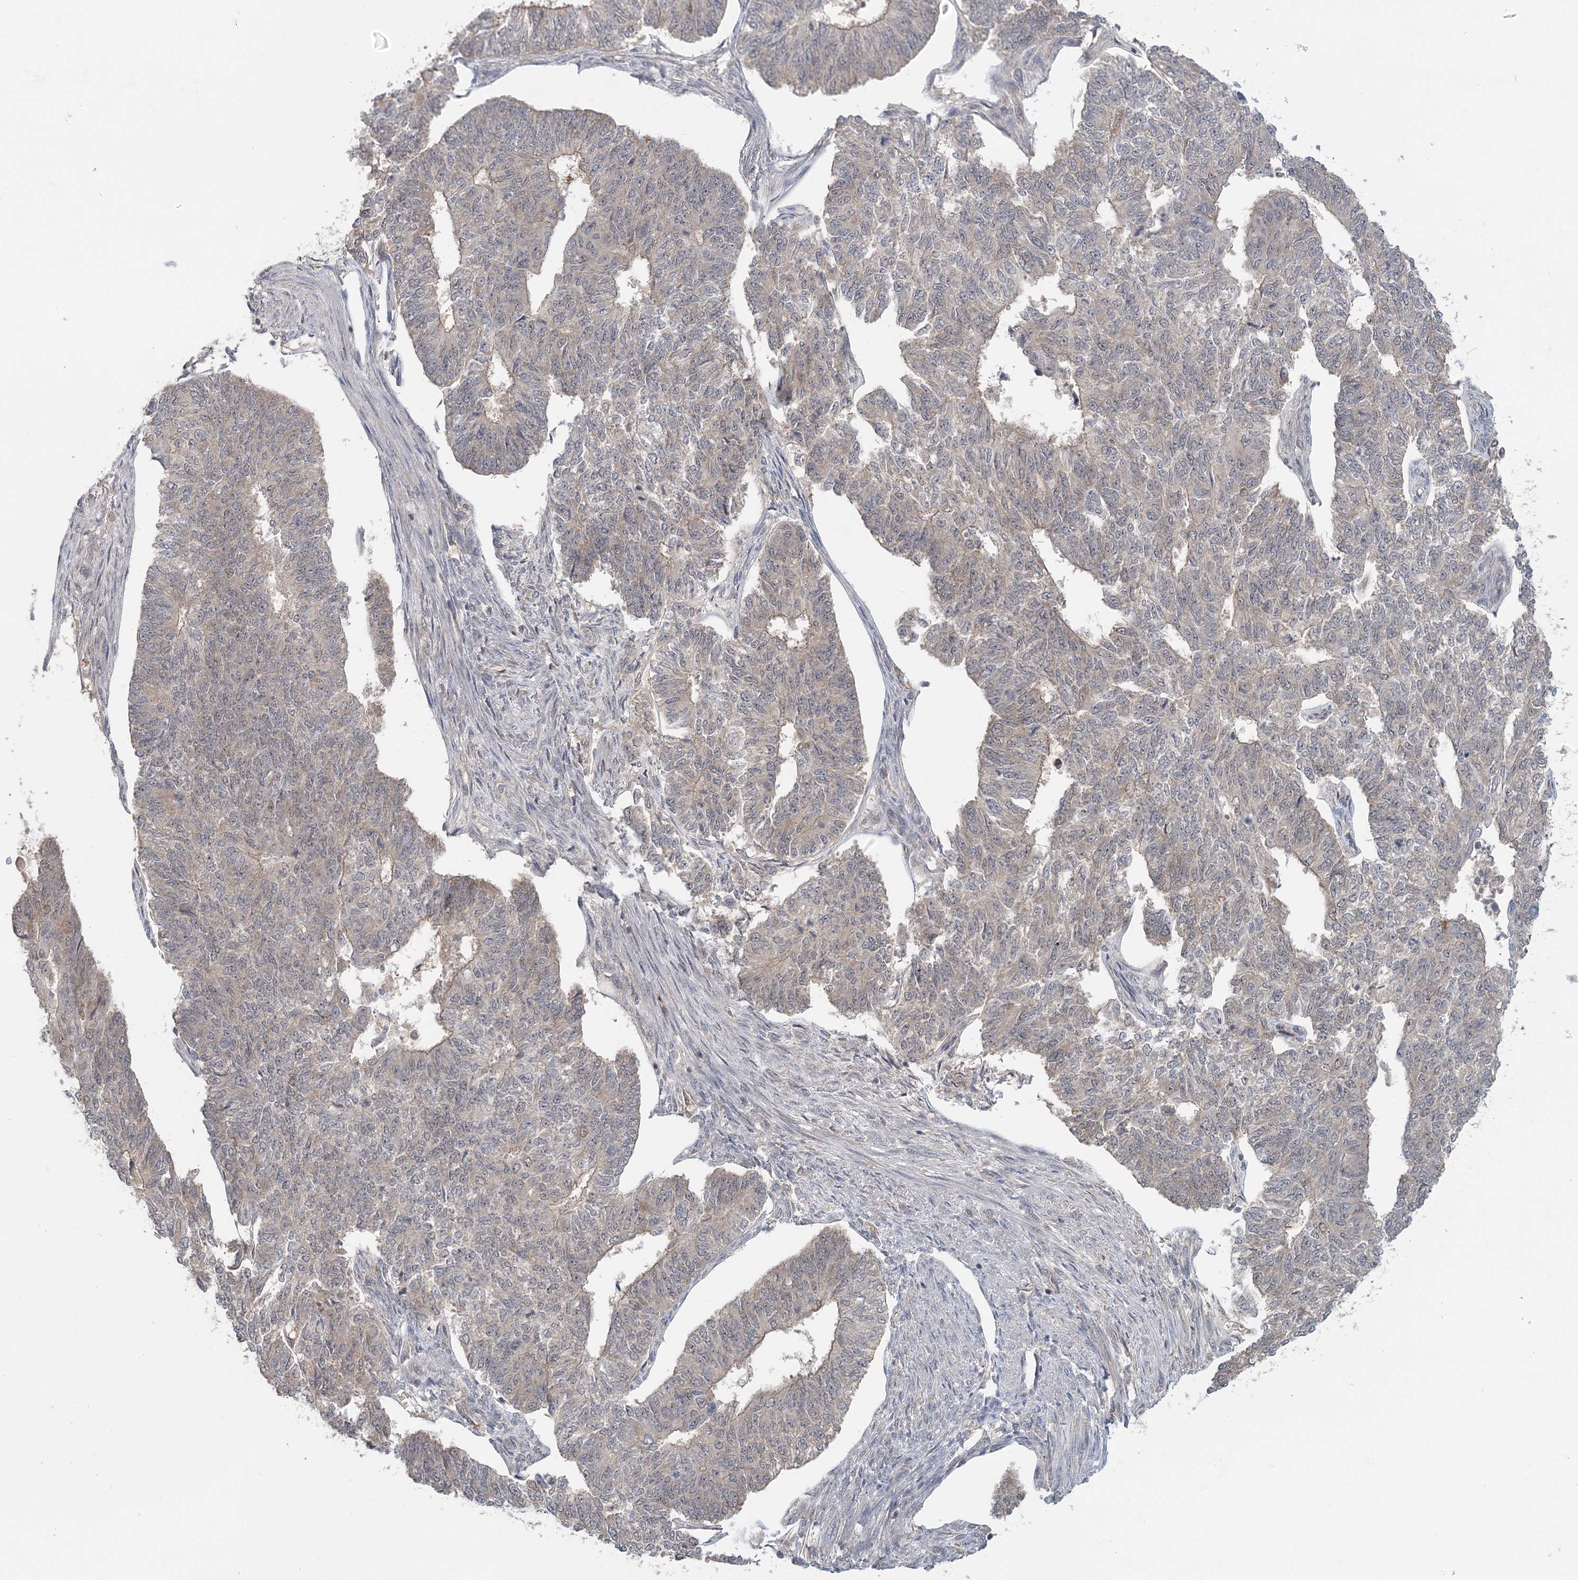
{"staining": {"intensity": "weak", "quantity": "<25%", "location": "cytoplasmic/membranous"}, "tissue": "endometrial cancer", "cell_type": "Tumor cells", "image_type": "cancer", "snomed": [{"axis": "morphology", "description": "Adenocarcinoma, NOS"}, {"axis": "topography", "description": "Endometrium"}], "caption": "Tumor cells are negative for protein expression in human endometrial cancer.", "gene": "RNF25", "patient": {"sex": "female", "age": 32}}